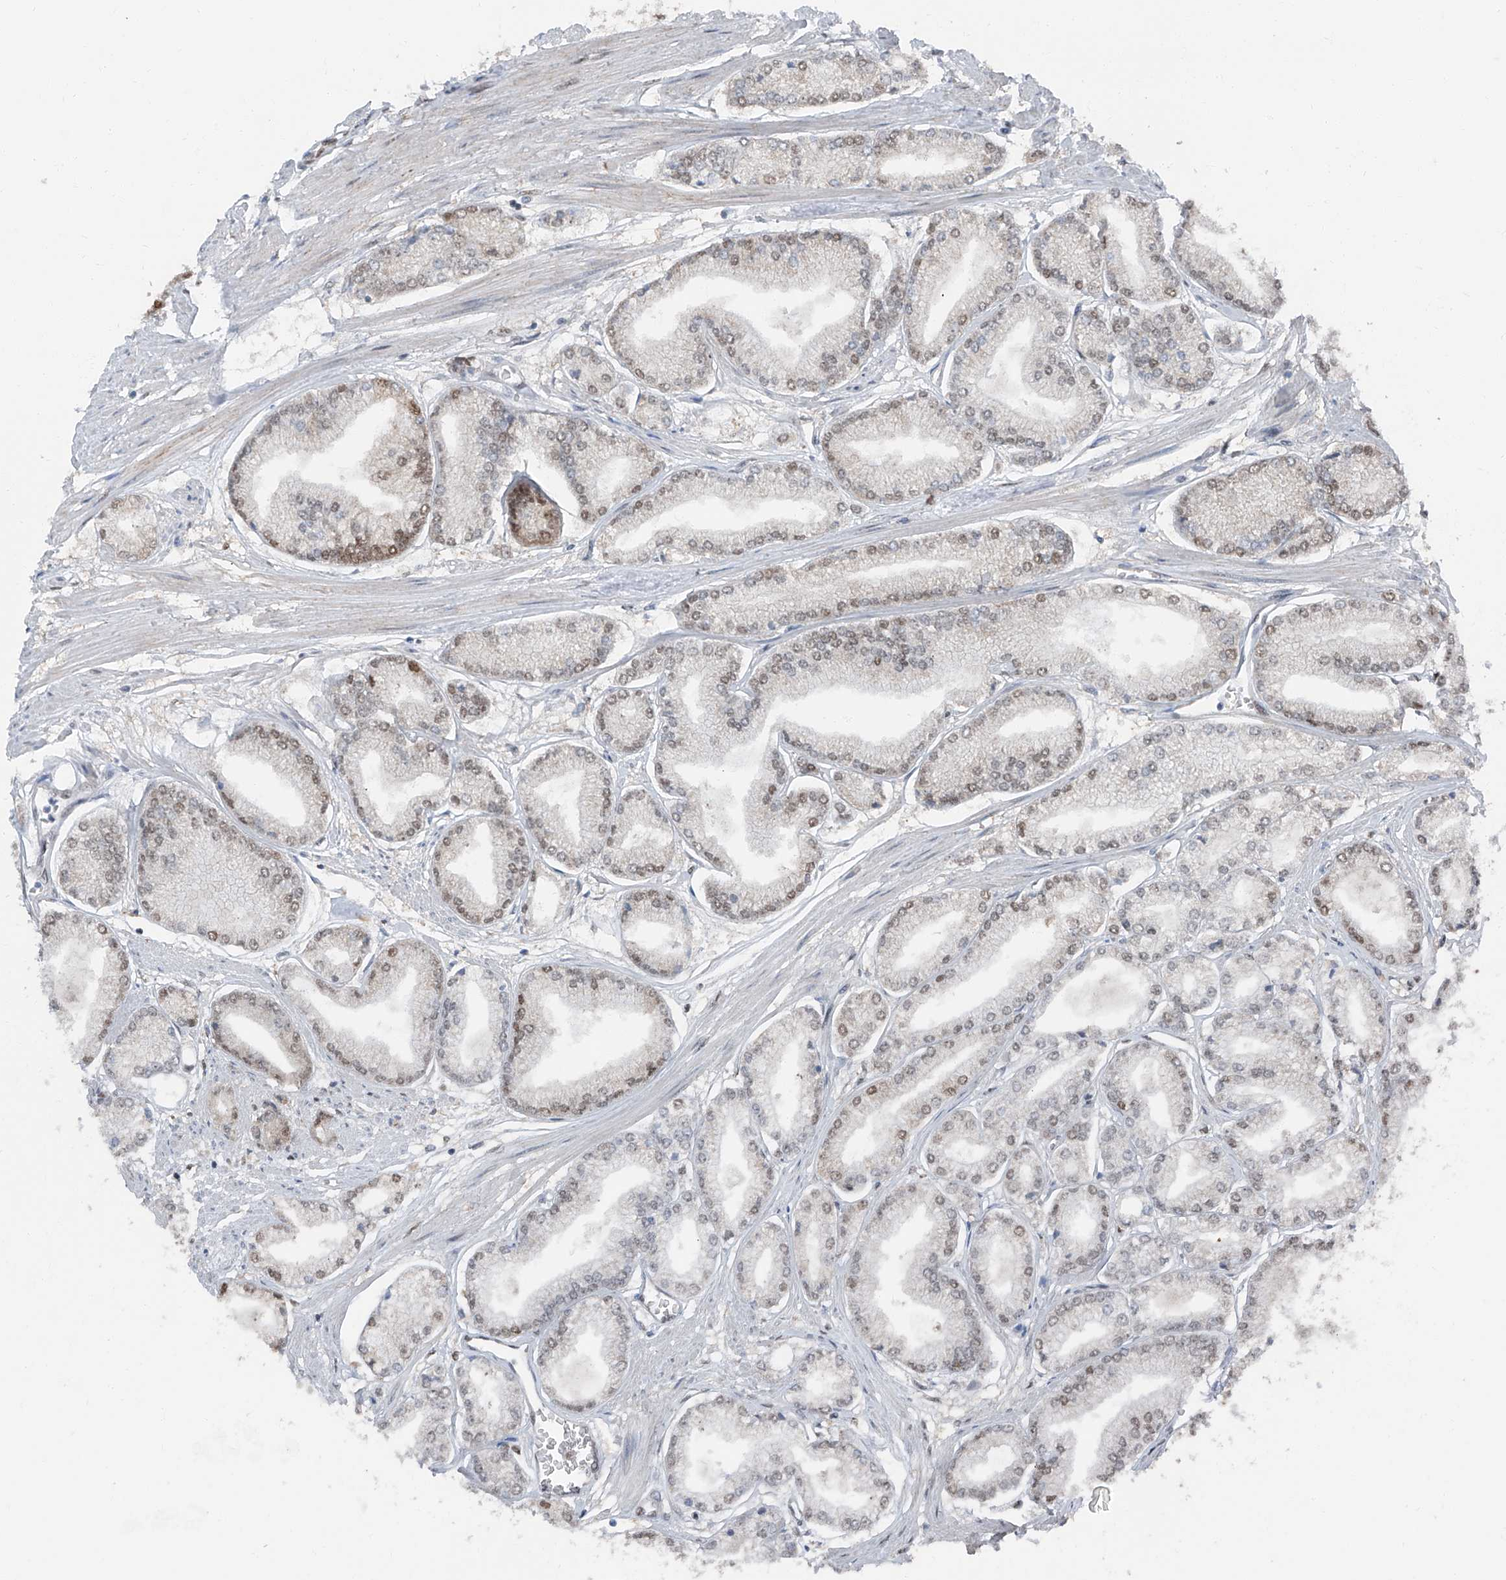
{"staining": {"intensity": "weak", "quantity": "25%-75%", "location": "nuclear"}, "tissue": "prostate cancer", "cell_type": "Tumor cells", "image_type": "cancer", "snomed": [{"axis": "morphology", "description": "Adenocarcinoma, Low grade"}, {"axis": "topography", "description": "Prostate"}], "caption": "Immunohistochemical staining of prostate cancer (low-grade adenocarcinoma) shows weak nuclear protein positivity in about 25%-75% of tumor cells.", "gene": "FKBP5", "patient": {"sex": "male", "age": 52}}